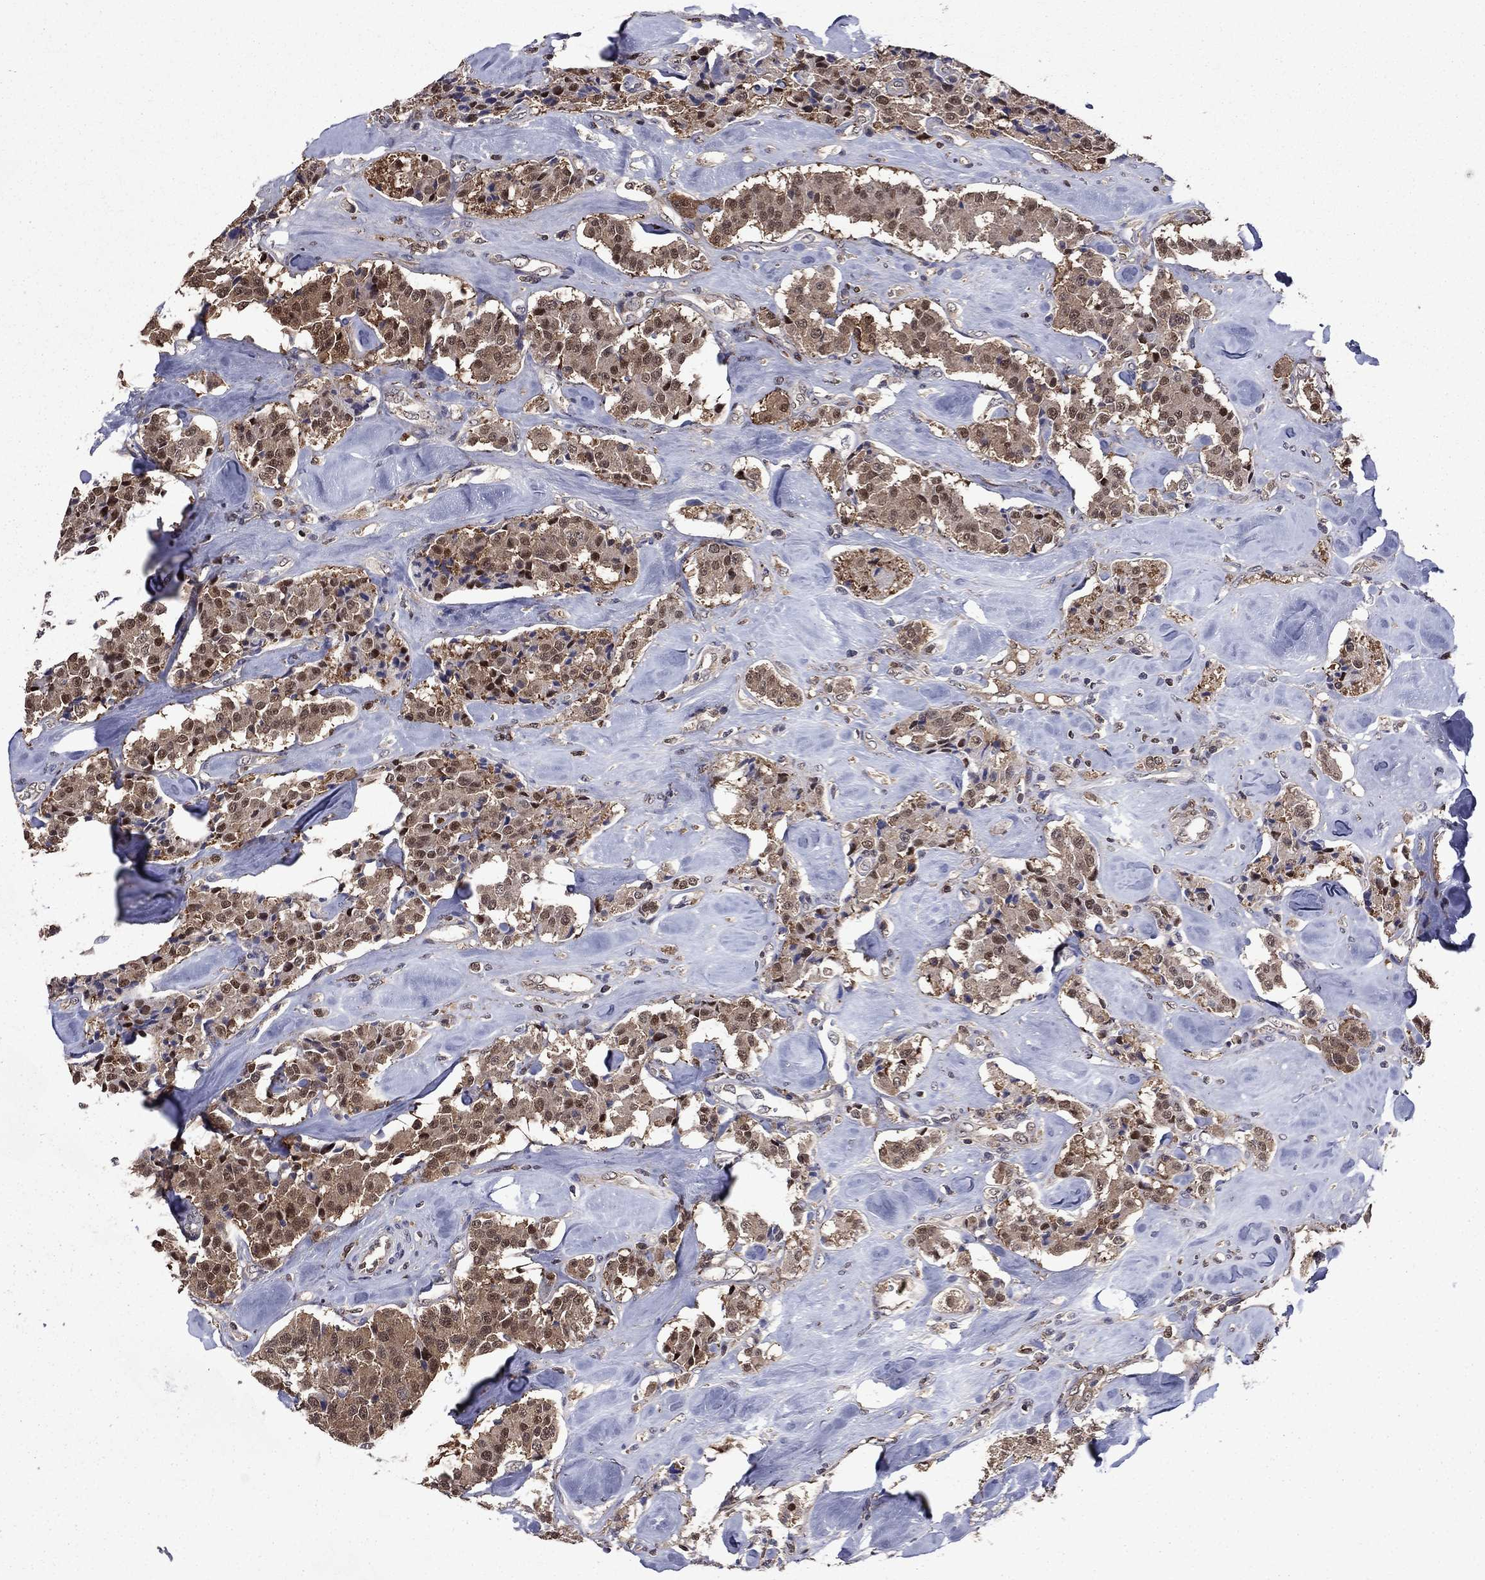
{"staining": {"intensity": "moderate", "quantity": "25%-75%", "location": "cytoplasmic/membranous,nuclear"}, "tissue": "carcinoid", "cell_type": "Tumor cells", "image_type": "cancer", "snomed": [{"axis": "morphology", "description": "Carcinoid, malignant, NOS"}, {"axis": "topography", "description": "Pancreas"}], "caption": "Carcinoid was stained to show a protein in brown. There is medium levels of moderate cytoplasmic/membranous and nuclear expression in about 25%-75% of tumor cells.", "gene": "APPBP2", "patient": {"sex": "male", "age": 41}}